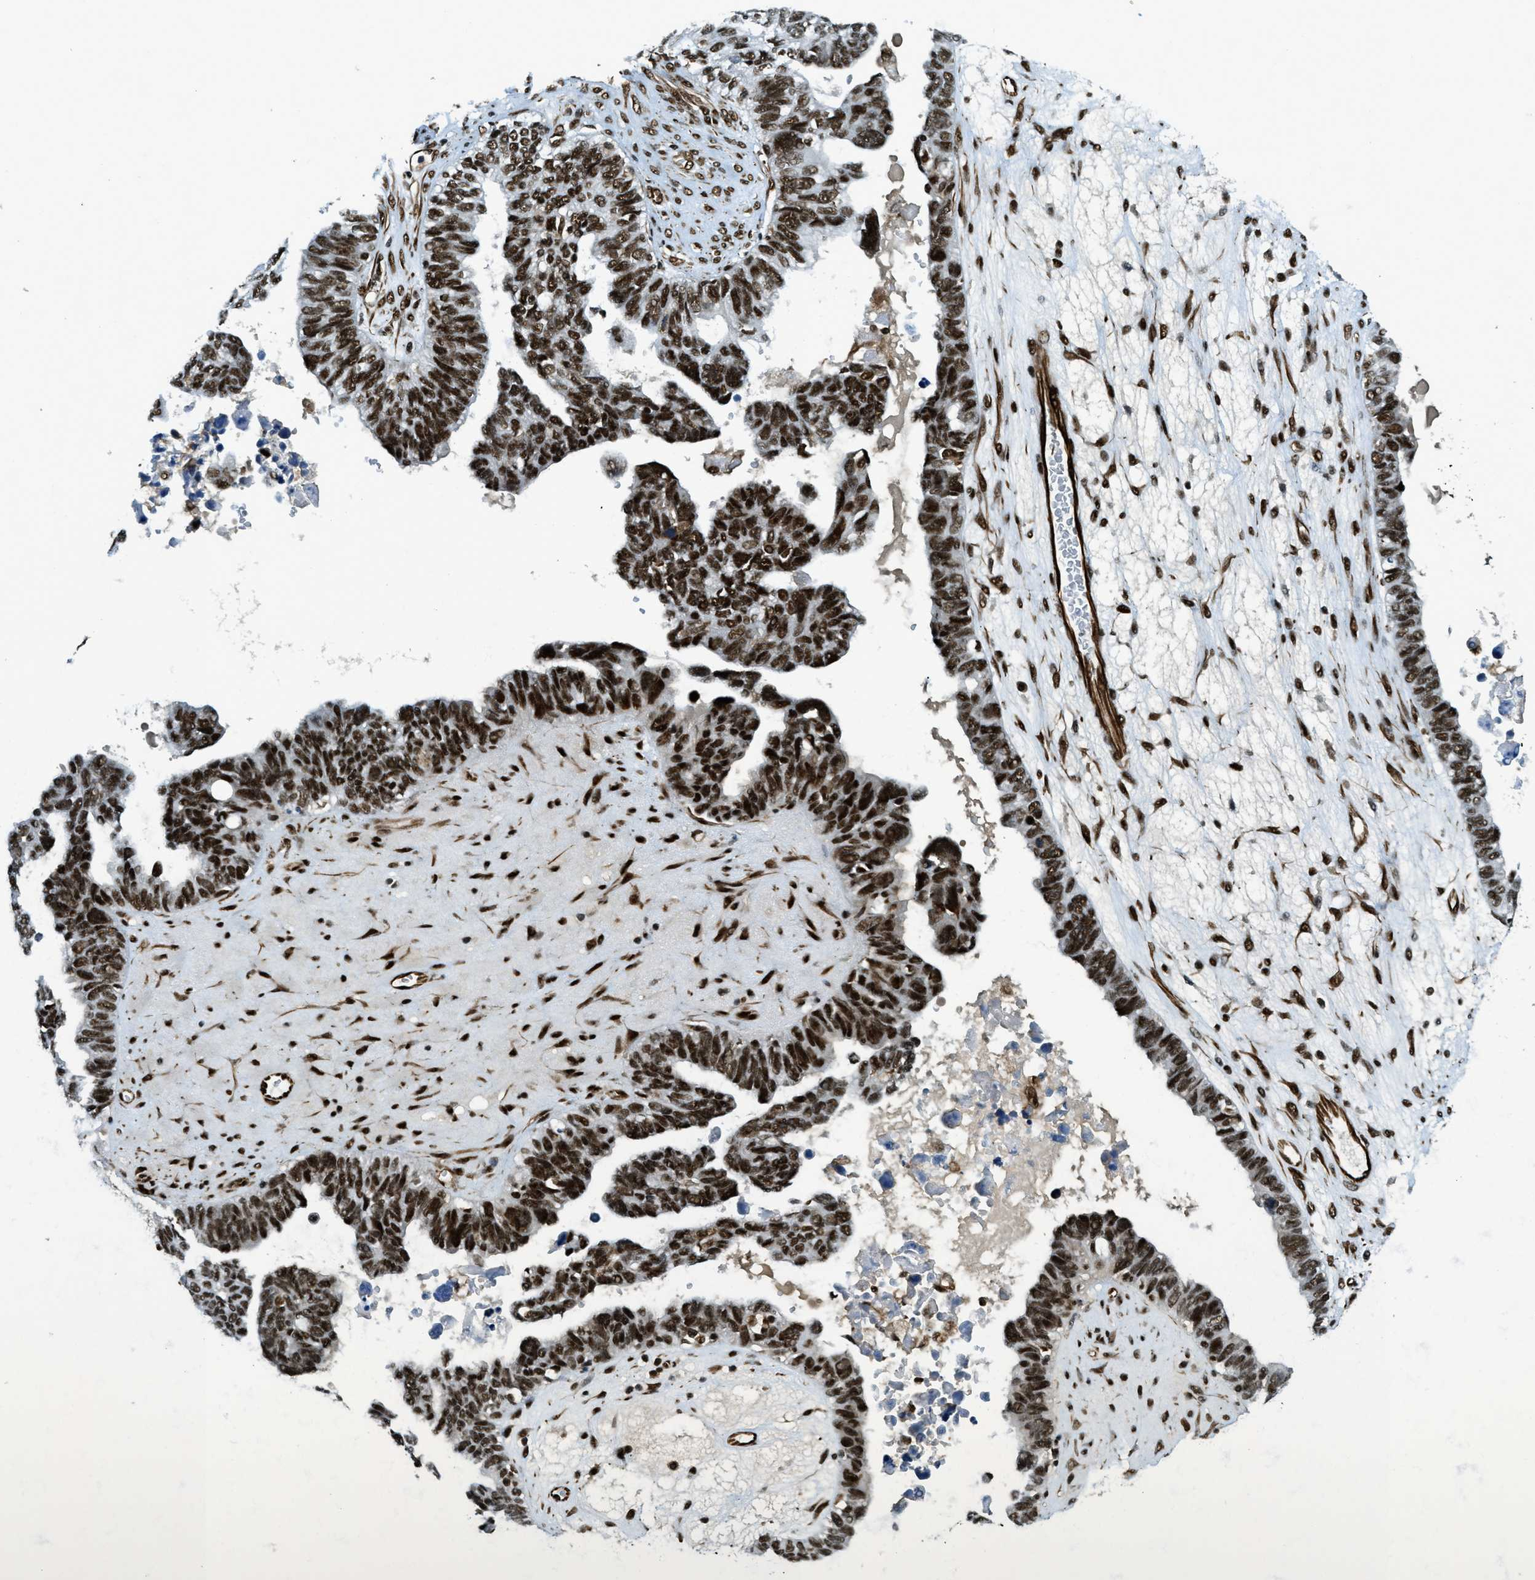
{"staining": {"intensity": "strong", "quantity": ">75%", "location": "nuclear"}, "tissue": "ovarian cancer", "cell_type": "Tumor cells", "image_type": "cancer", "snomed": [{"axis": "morphology", "description": "Cystadenocarcinoma, serous, NOS"}, {"axis": "topography", "description": "Ovary"}], "caption": "Human serous cystadenocarcinoma (ovarian) stained with a brown dye displays strong nuclear positive positivity in about >75% of tumor cells.", "gene": "ZFR", "patient": {"sex": "female", "age": 79}}